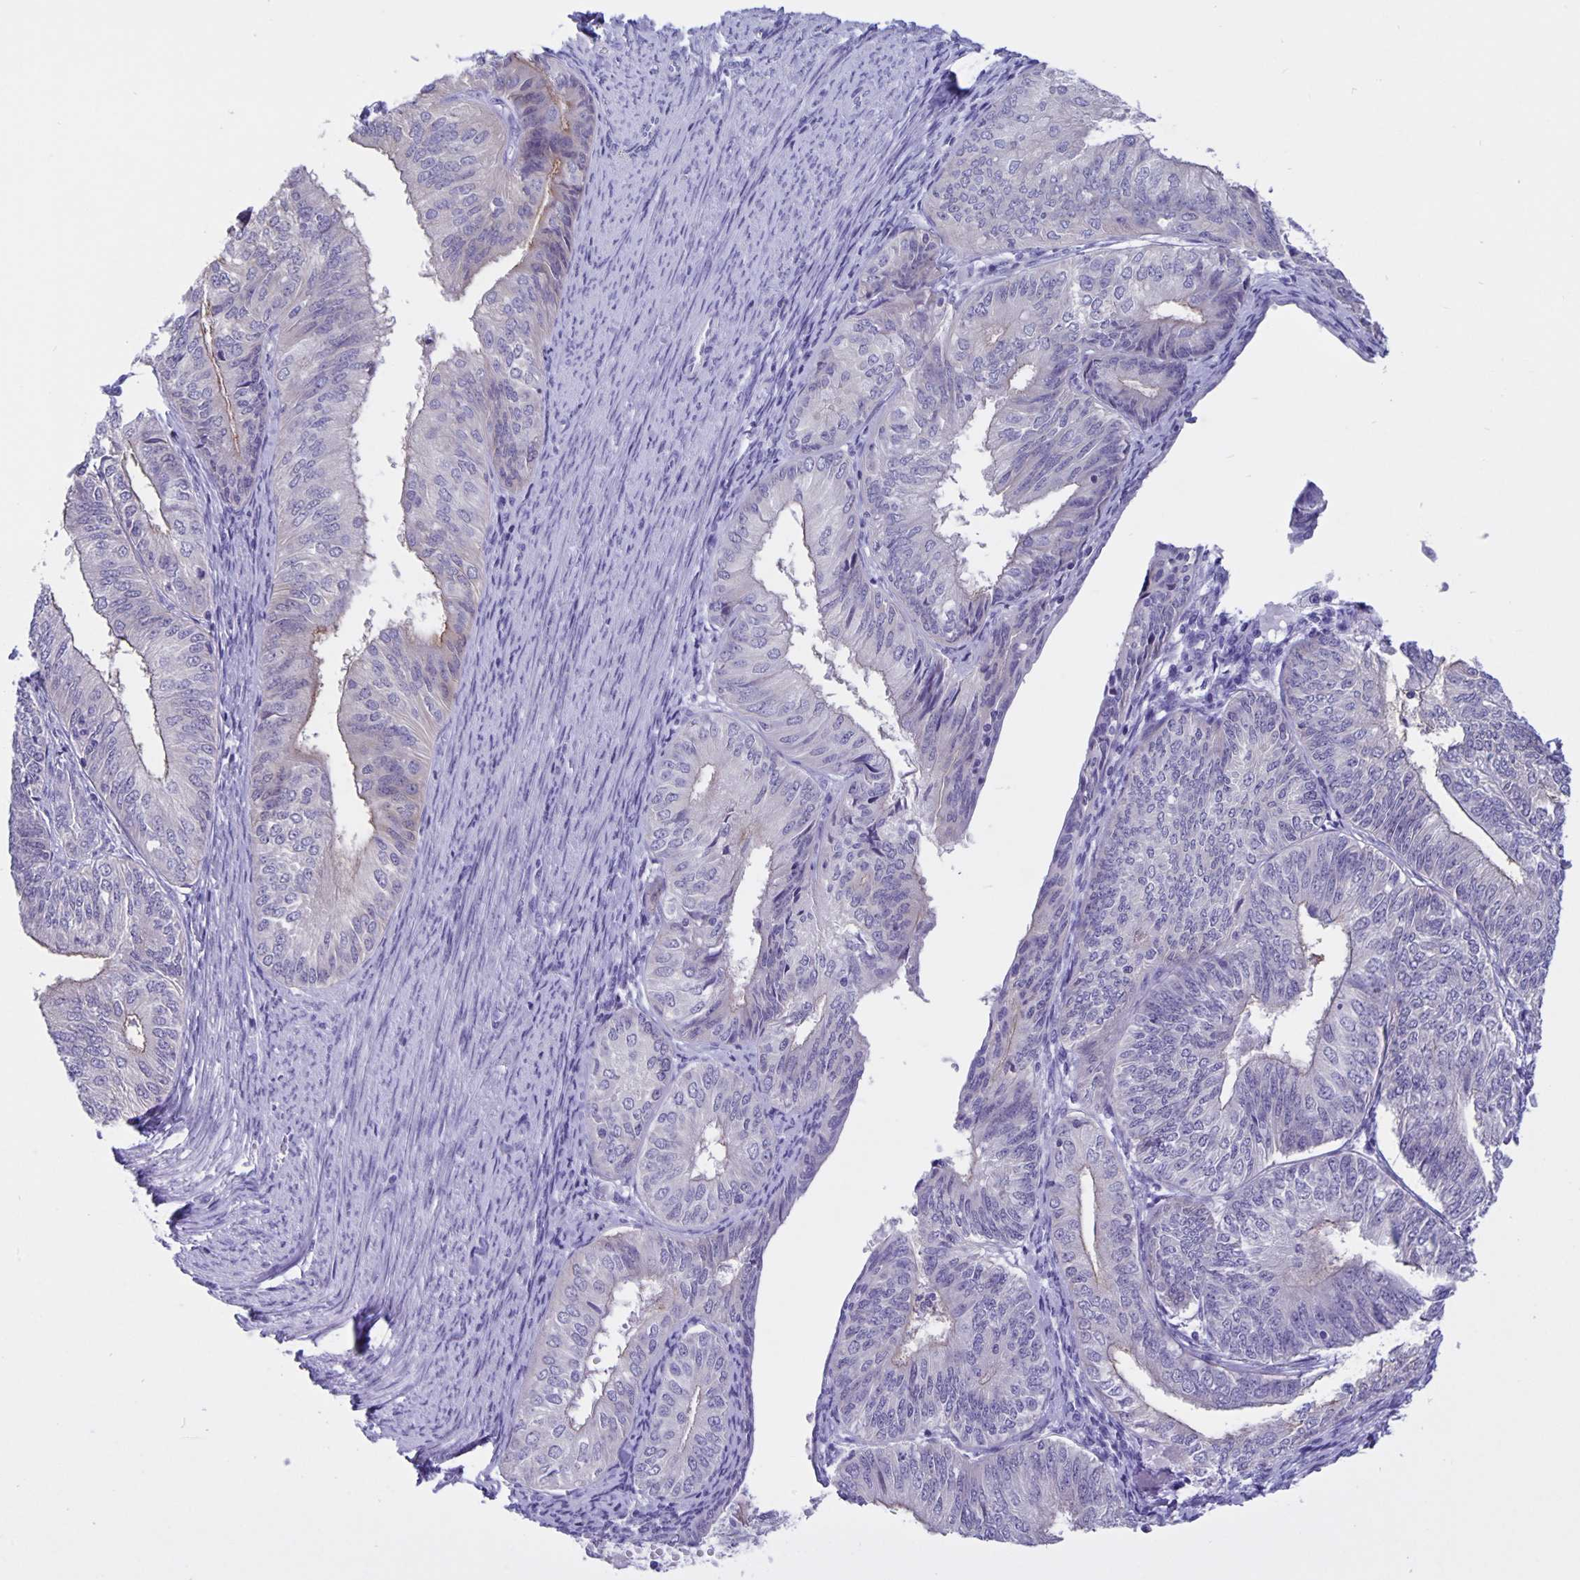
{"staining": {"intensity": "negative", "quantity": "none", "location": "none"}, "tissue": "endometrial cancer", "cell_type": "Tumor cells", "image_type": "cancer", "snomed": [{"axis": "morphology", "description": "Adenocarcinoma, NOS"}, {"axis": "topography", "description": "Endometrium"}], "caption": "Immunohistochemistry of endometrial cancer exhibits no expression in tumor cells. (Brightfield microscopy of DAB IHC at high magnification).", "gene": "ERMN", "patient": {"sex": "female", "age": 58}}